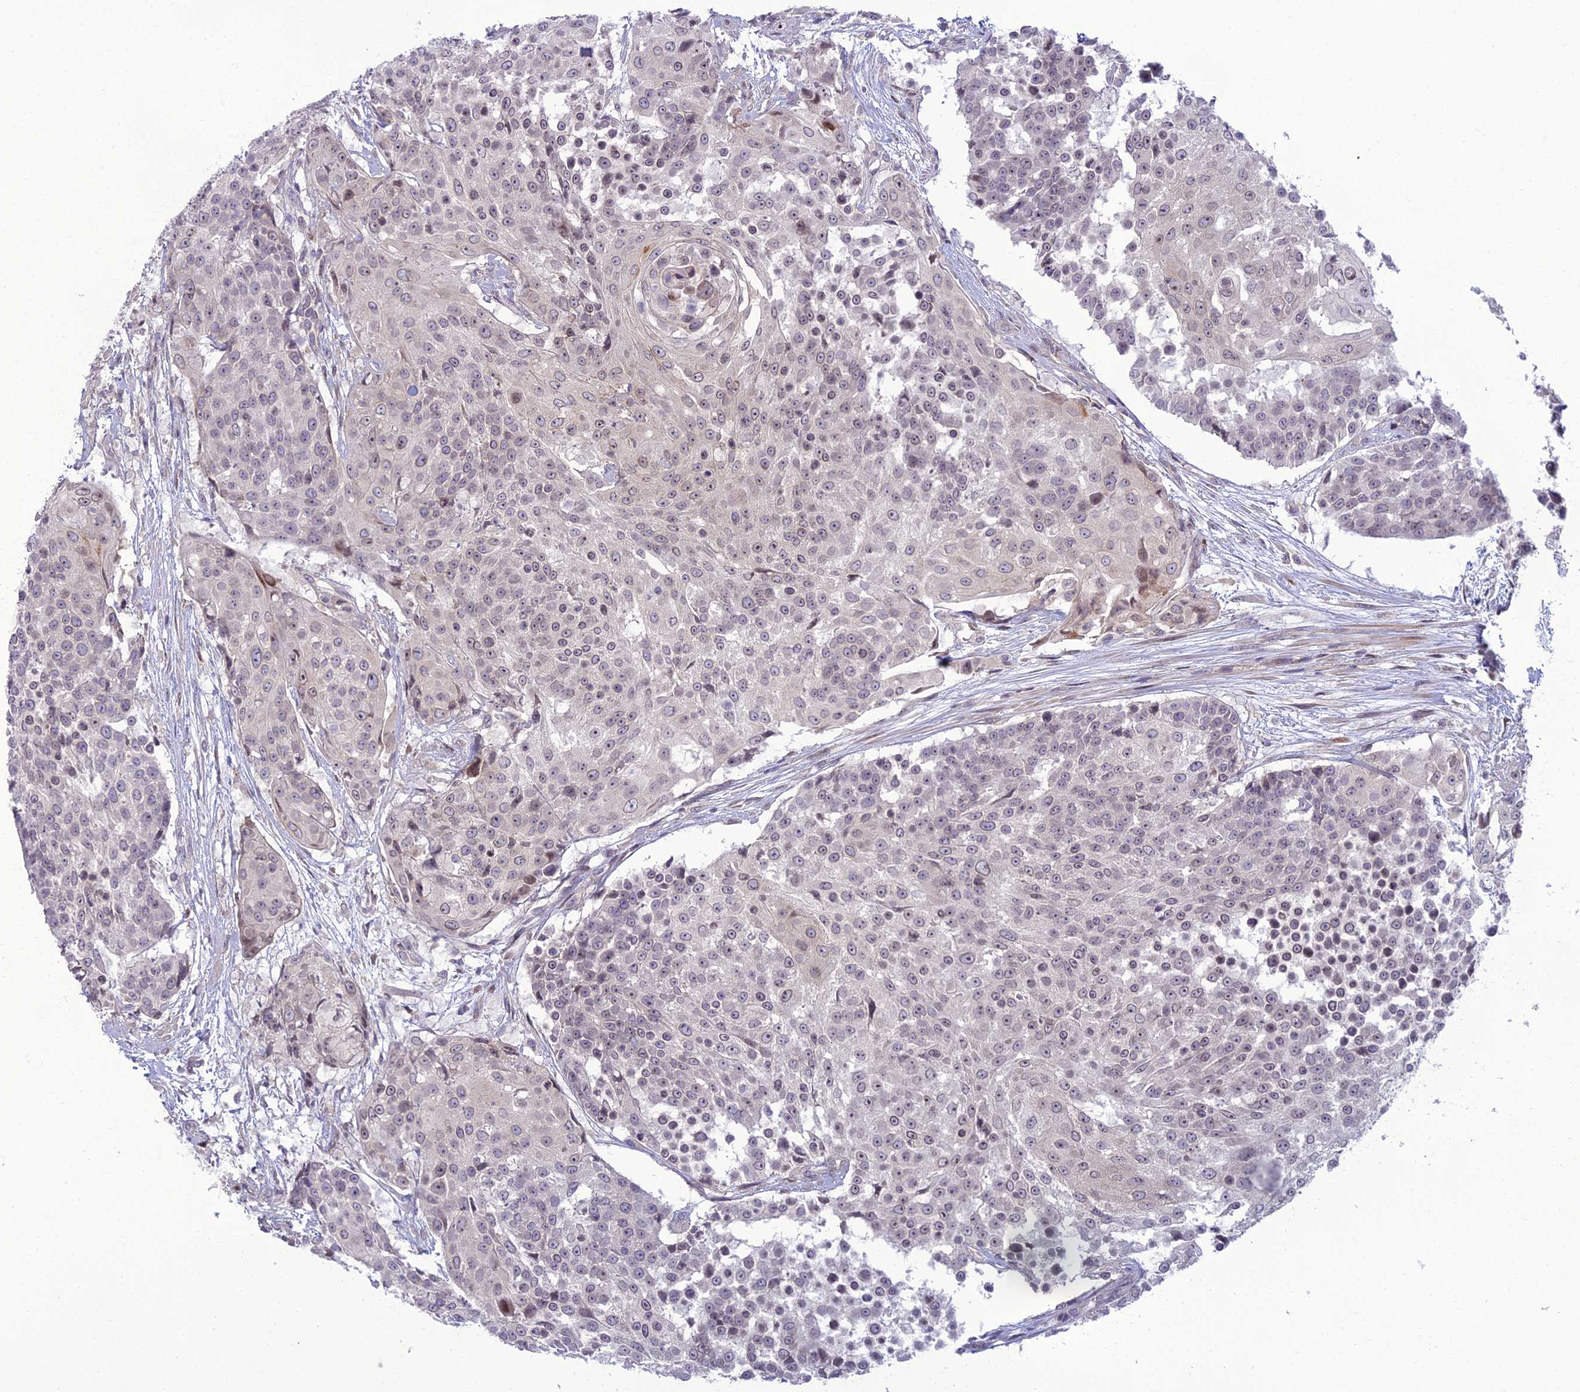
{"staining": {"intensity": "weak", "quantity": "<25%", "location": "nuclear"}, "tissue": "urothelial cancer", "cell_type": "Tumor cells", "image_type": "cancer", "snomed": [{"axis": "morphology", "description": "Urothelial carcinoma, High grade"}, {"axis": "topography", "description": "Urinary bladder"}], "caption": "Immunohistochemistry histopathology image of neoplastic tissue: human high-grade urothelial carcinoma stained with DAB reveals no significant protein expression in tumor cells.", "gene": "DTX2", "patient": {"sex": "female", "age": 63}}